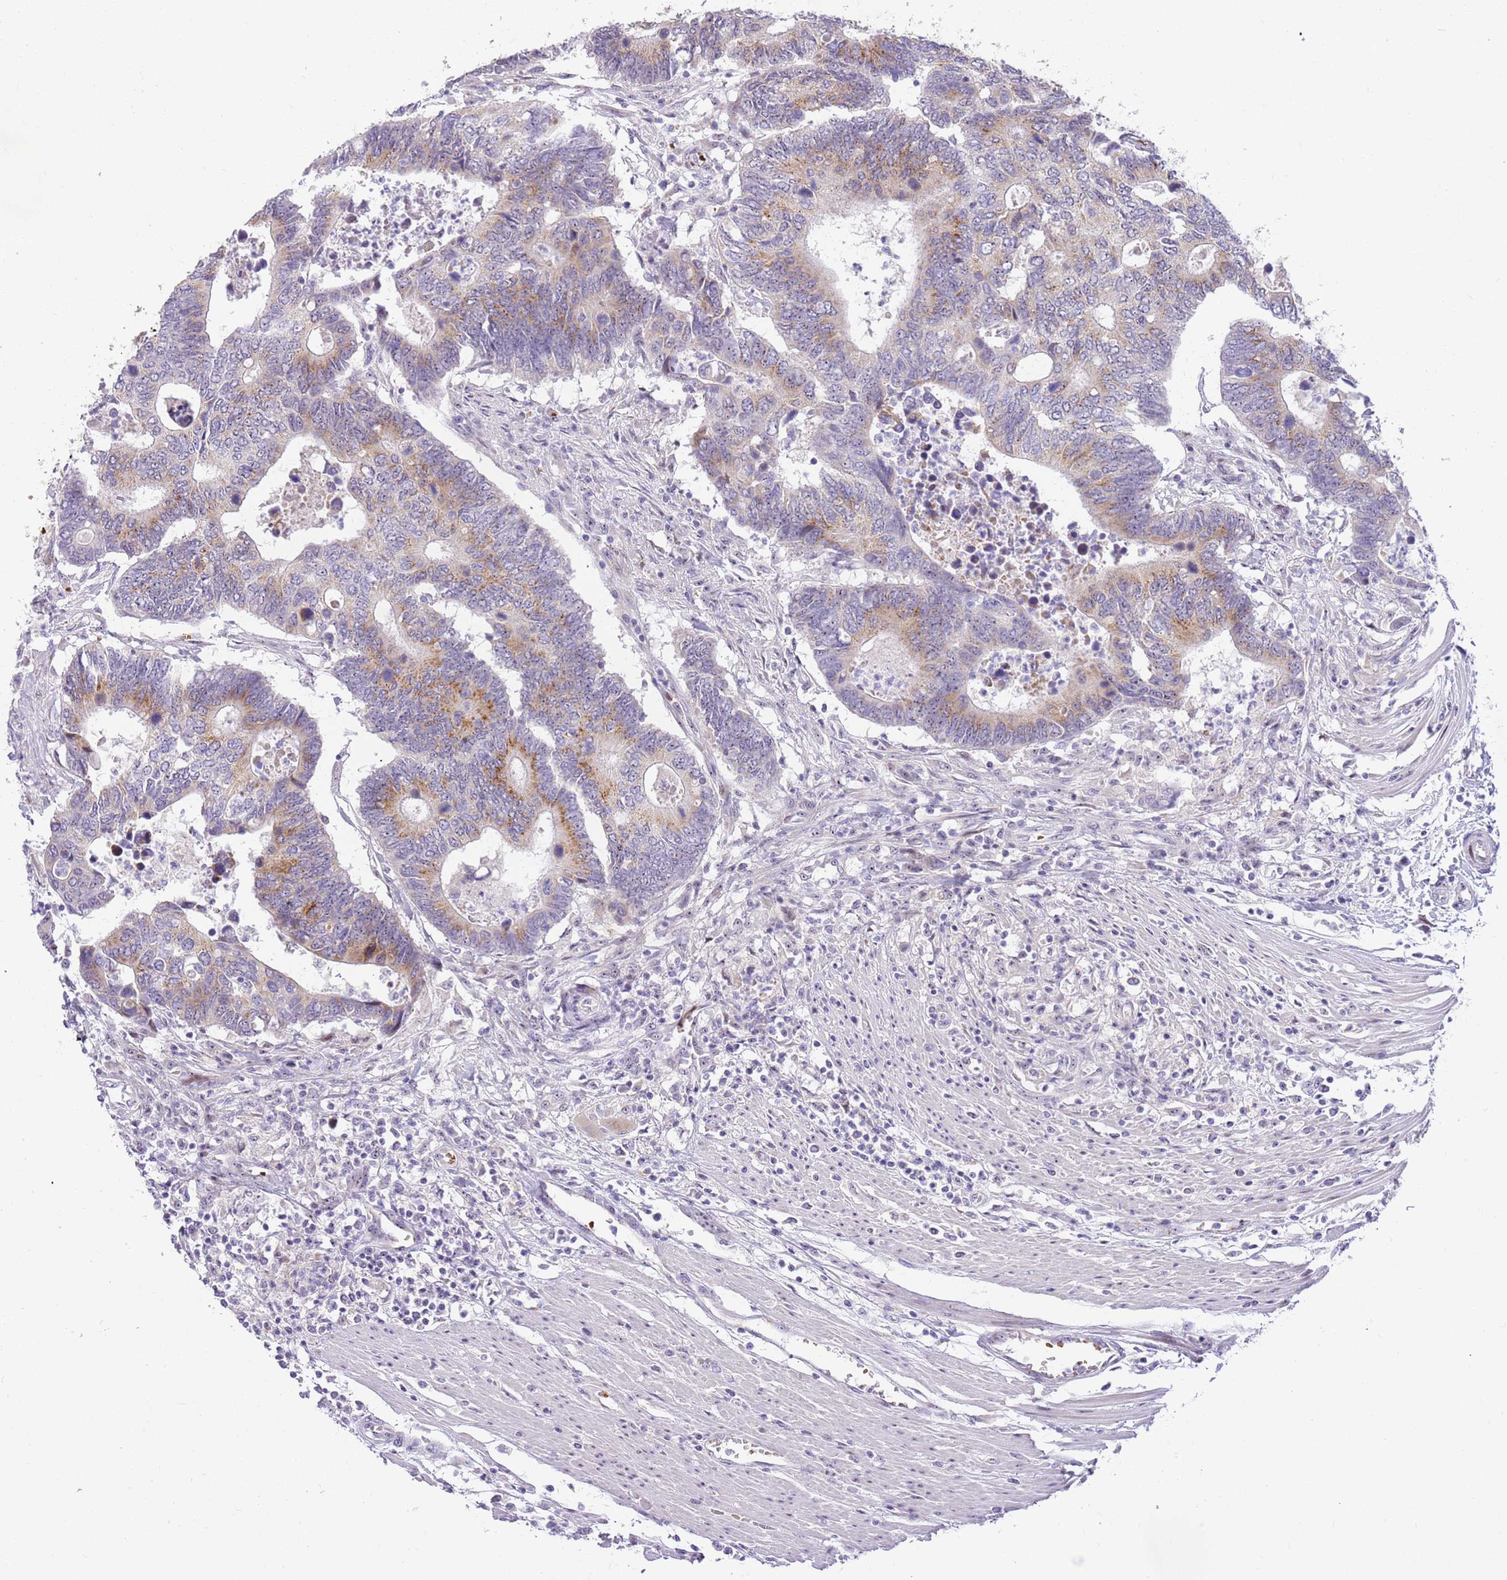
{"staining": {"intensity": "moderate", "quantity": "25%-75%", "location": "cytoplasmic/membranous"}, "tissue": "colorectal cancer", "cell_type": "Tumor cells", "image_type": "cancer", "snomed": [{"axis": "morphology", "description": "Adenocarcinoma, NOS"}, {"axis": "topography", "description": "Colon"}], "caption": "High-power microscopy captured an IHC photomicrograph of colorectal adenocarcinoma, revealing moderate cytoplasmic/membranous positivity in about 25%-75% of tumor cells.", "gene": "DNAJA3", "patient": {"sex": "male", "age": 87}}